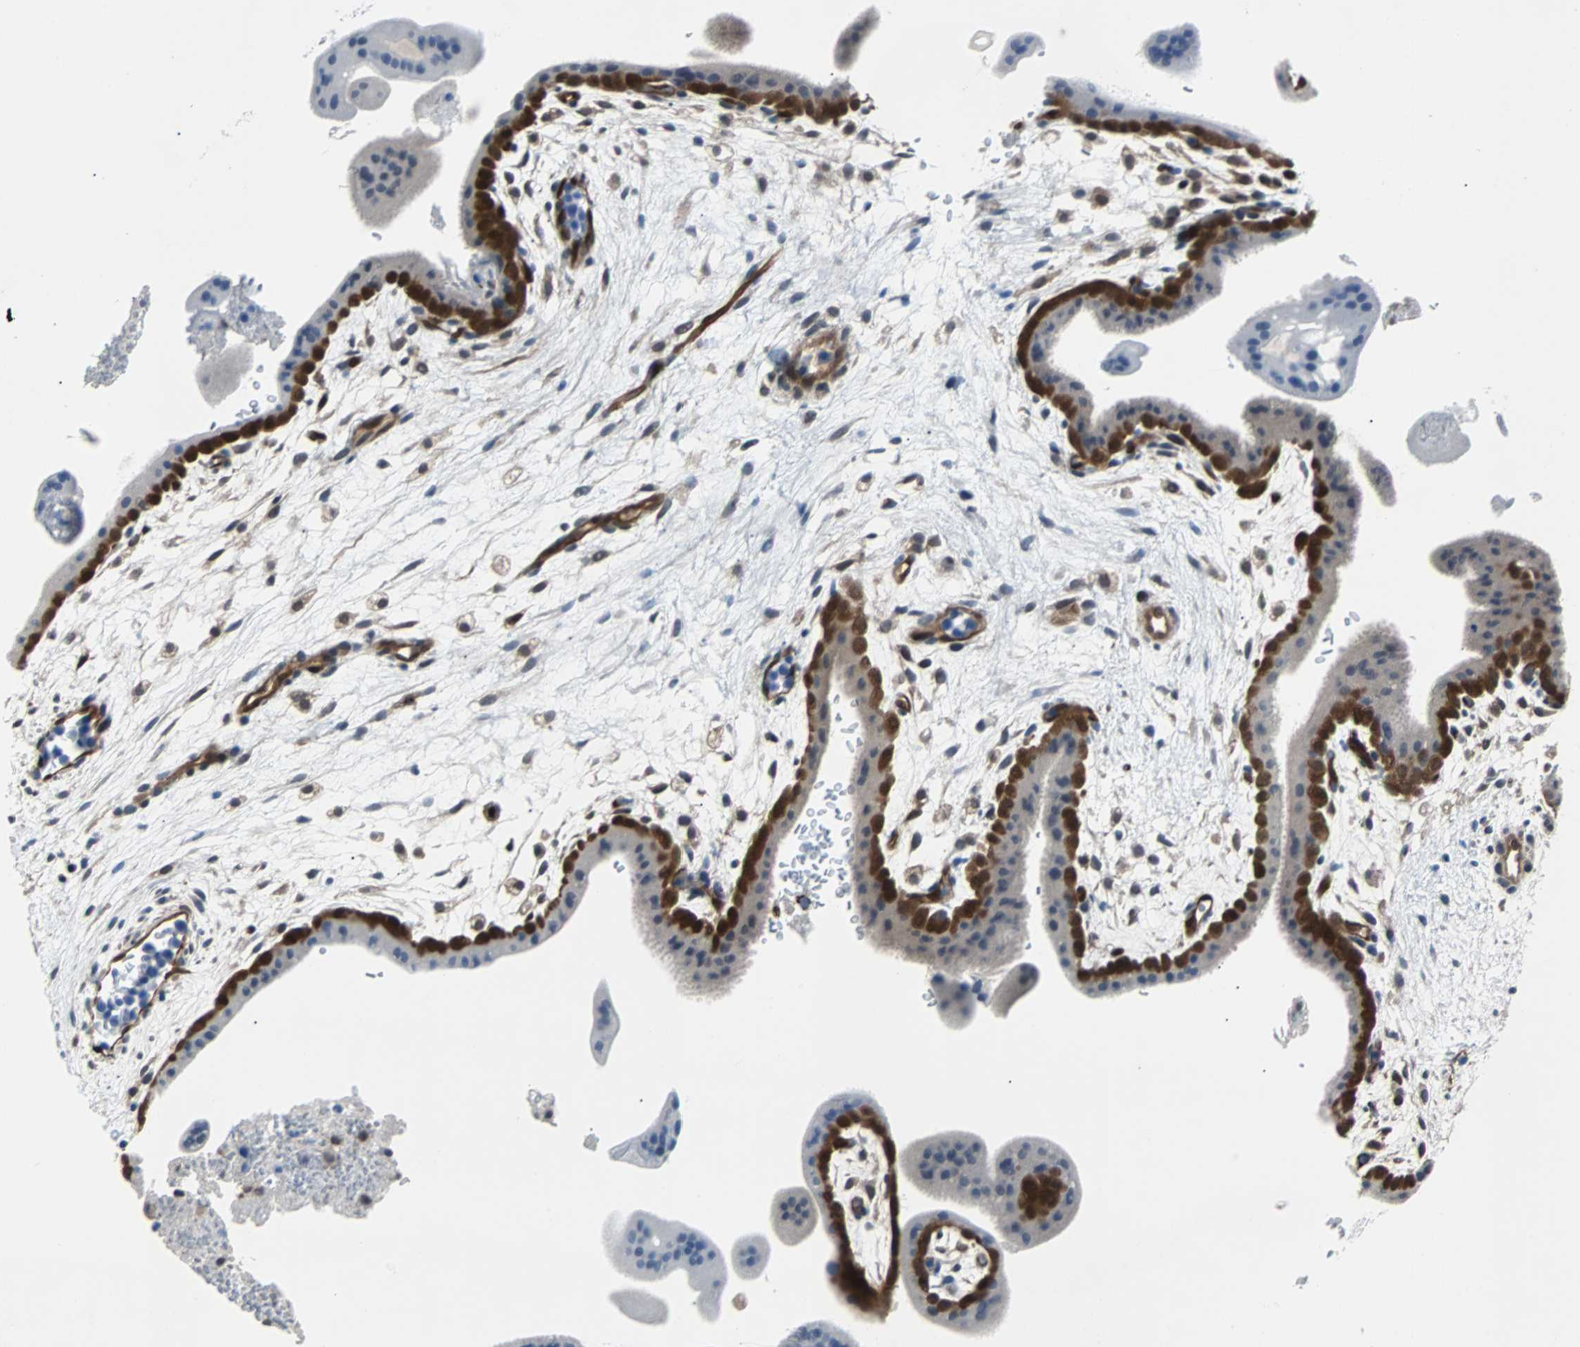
{"staining": {"intensity": "moderate", "quantity": "25%-75%", "location": "cytoplasmic/membranous,nuclear"}, "tissue": "placenta", "cell_type": "Trophoblastic cells", "image_type": "normal", "snomed": [{"axis": "morphology", "description": "Normal tissue, NOS"}, {"axis": "topography", "description": "Placenta"}], "caption": "The micrograph shows a brown stain indicating the presence of a protein in the cytoplasmic/membranous,nuclear of trophoblastic cells in placenta. (DAB (3,3'-diaminobenzidine) IHC with brightfield microscopy, high magnification).", "gene": "MAP2K6", "patient": {"sex": "female", "age": 35}}